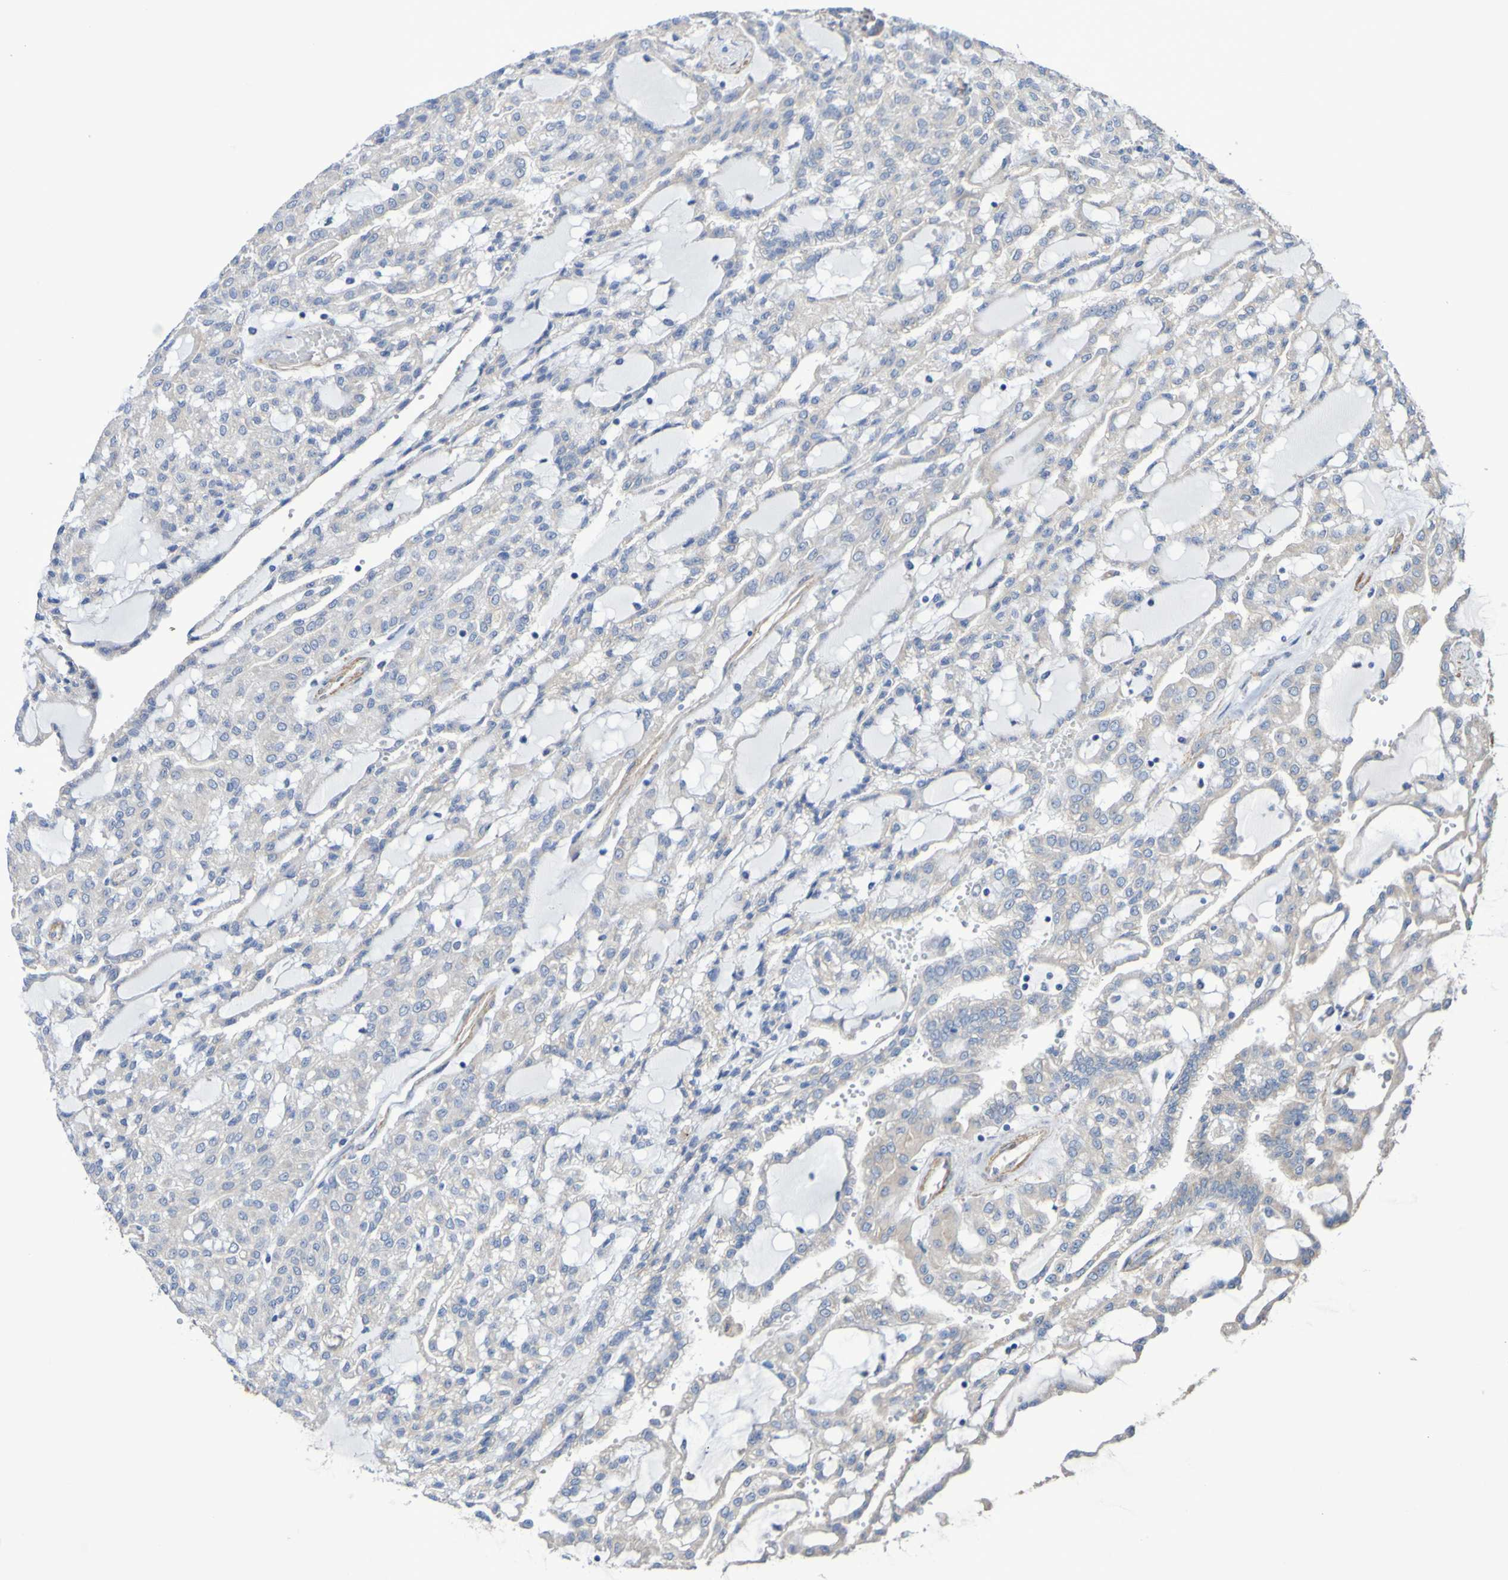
{"staining": {"intensity": "negative", "quantity": "none", "location": "none"}, "tissue": "renal cancer", "cell_type": "Tumor cells", "image_type": "cancer", "snomed": [{"axis": "morphology", "description": "Adenocarcinoma, NOS"}, {"axis": "topography", "description": "Kidney"}], "caption": "Immunohistochemistry (IHC) micrograph of neoplastic tissue: renal cancer stained with DAB (3,3'-diaminobenzidine) shows no significant protein staining in tumor cells. Nuclei are stained in blue.", "gene": "SRPRB", "patient": {"sex": "male", "age": 63}}